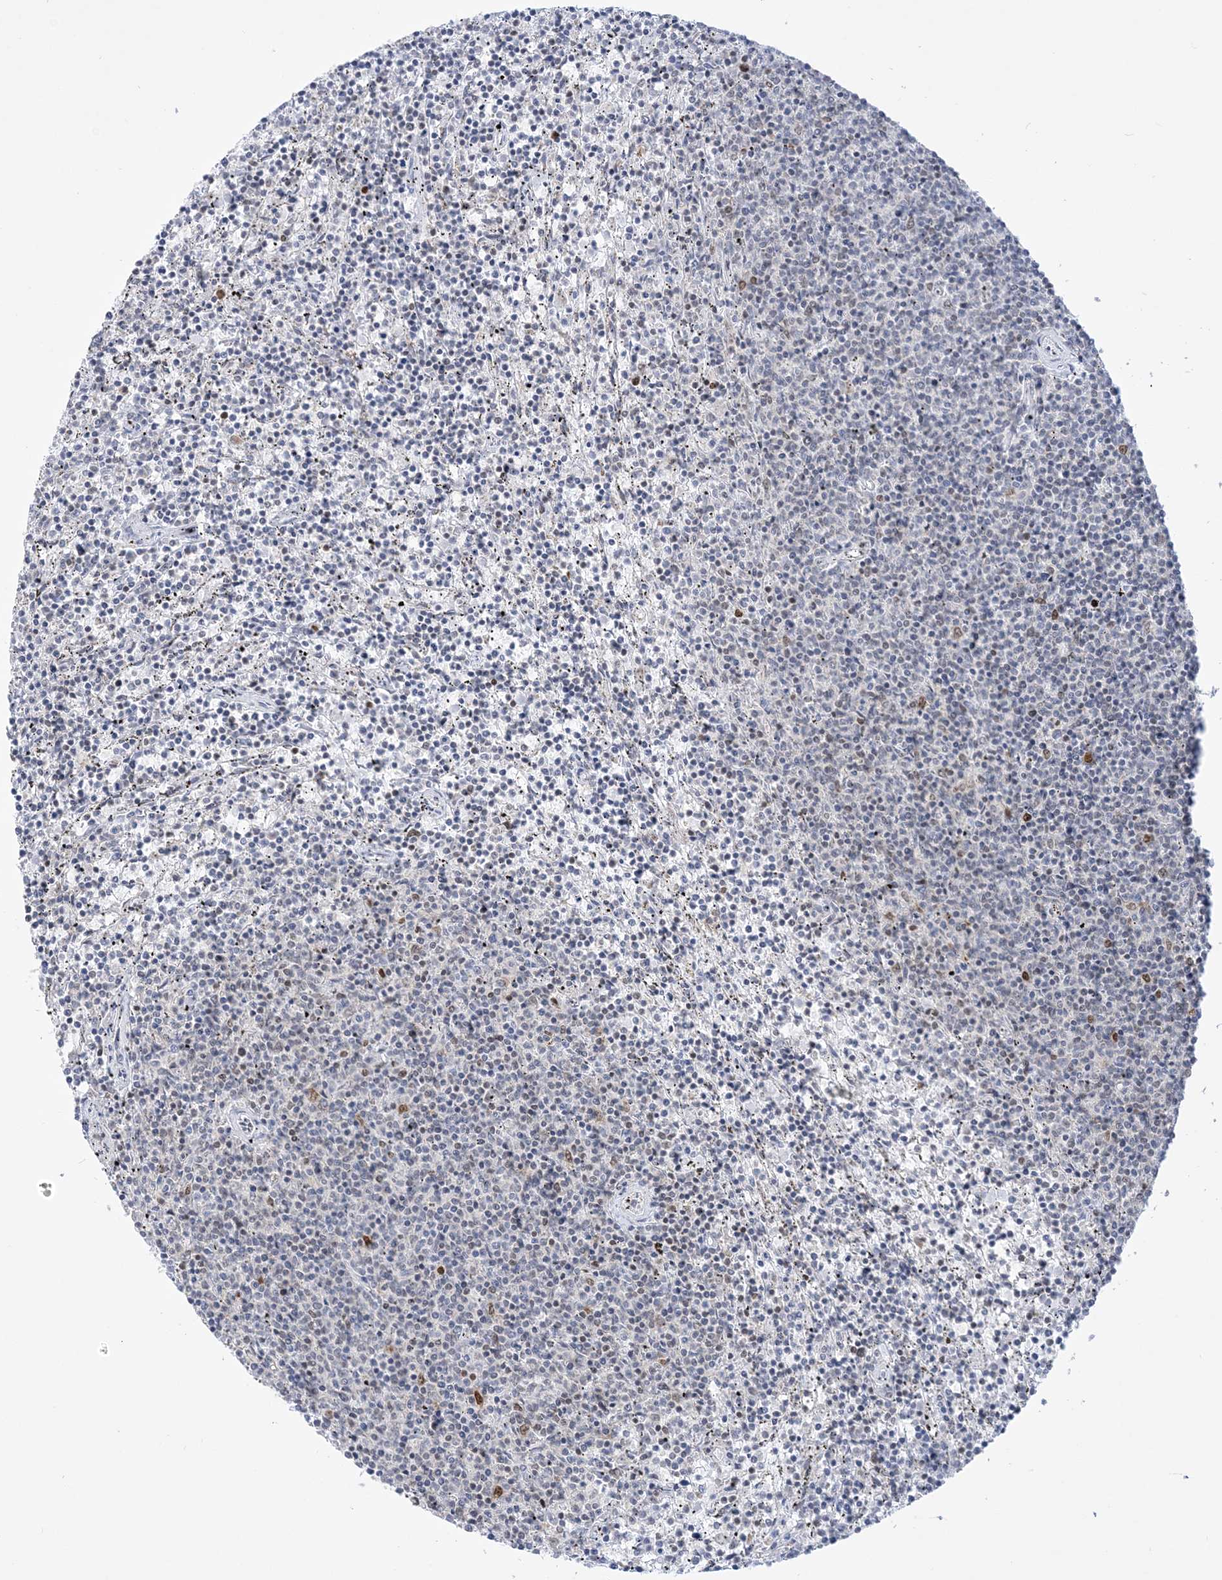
{"staining": {"intensity": "negative", "quantity": "none", "location": "none"}, "tissue": "lymphoma", "cell_type": "Tumor cells", "image_type": "cancer", "snomed": [{"axis": "morphology", "description": "Malignant lymphoma, non-Hodgkin's type, Low grade"}, {"axis": "topography", "description": "Spleen"}], "caption": "Immunohistochemistry (IHC) of human malignant lymphoma, non-Hodgkin's type (low-grade) displays no staining in tumor cells. (DAB (3,3'-diaminobenzidine) immunohistochemistry visualized using brightfield microscopy, high magnification).", "gene": "DDX21", "patient": {"sex": "female", "age": 50}}